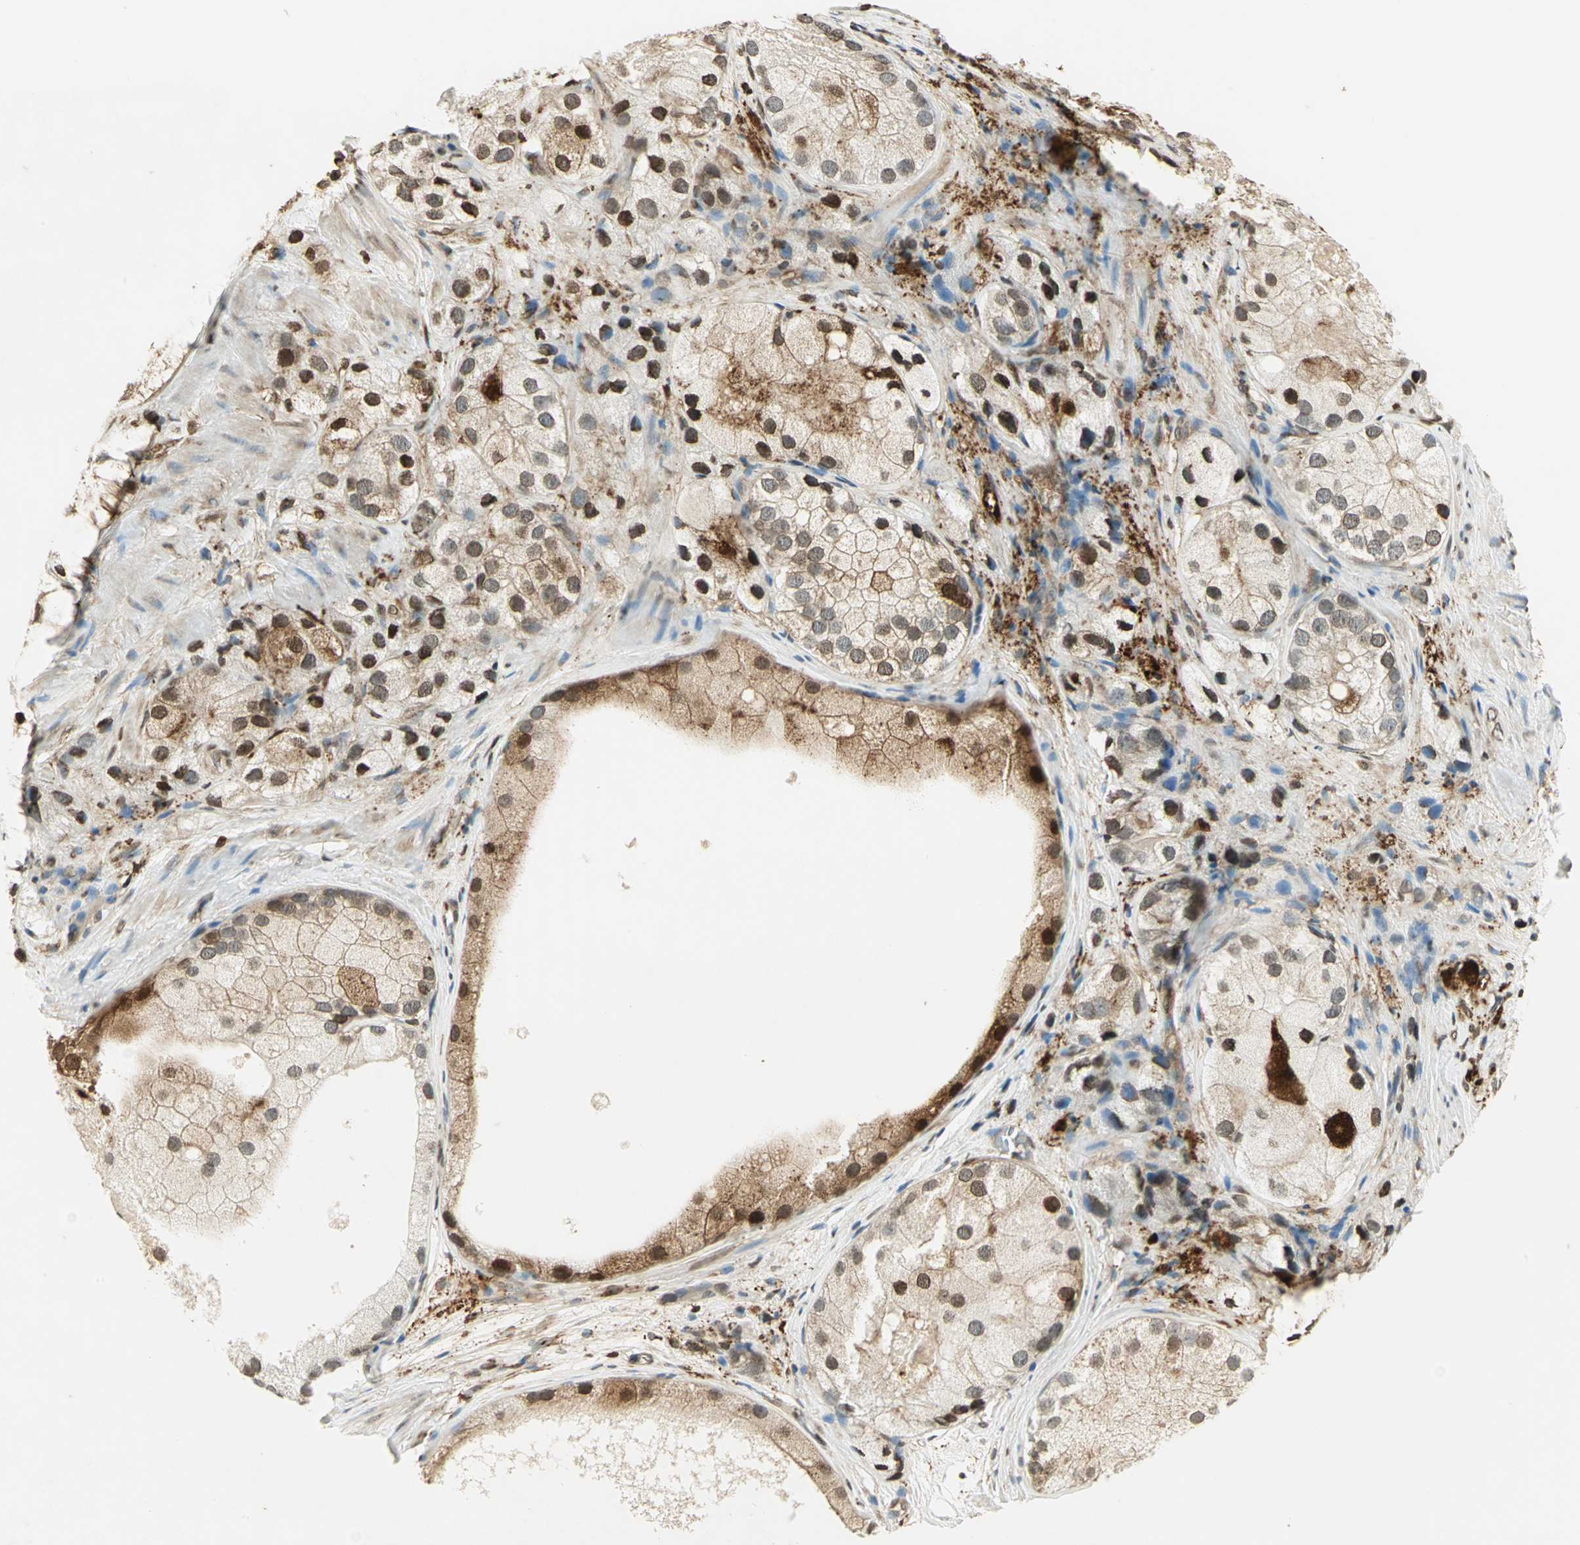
{"staining": {"intensity": "moderate", "quantity": "25%-75%", "location": "cytoplasmic/membranous,nuclear"}, "tissue": "prostate cancer", "cell_type": "Tumor cells", "image_type": "cancer", "snomed": [{"axis": "morphology", "description": "Adenocarcinoma, Low grade"}, {"axis": "topography", "description": "Prostate"}], "caption": "Prostate cancer (low-grade adenocarcinoma) was stained to show a protein in brown. There is medium levels of moderate cytoplasmic/membranous and nuclear expression in about 25%-75% of tumor cells.", "gene": "LGALS3", "patient": {"sex": "male", "age": 69}}